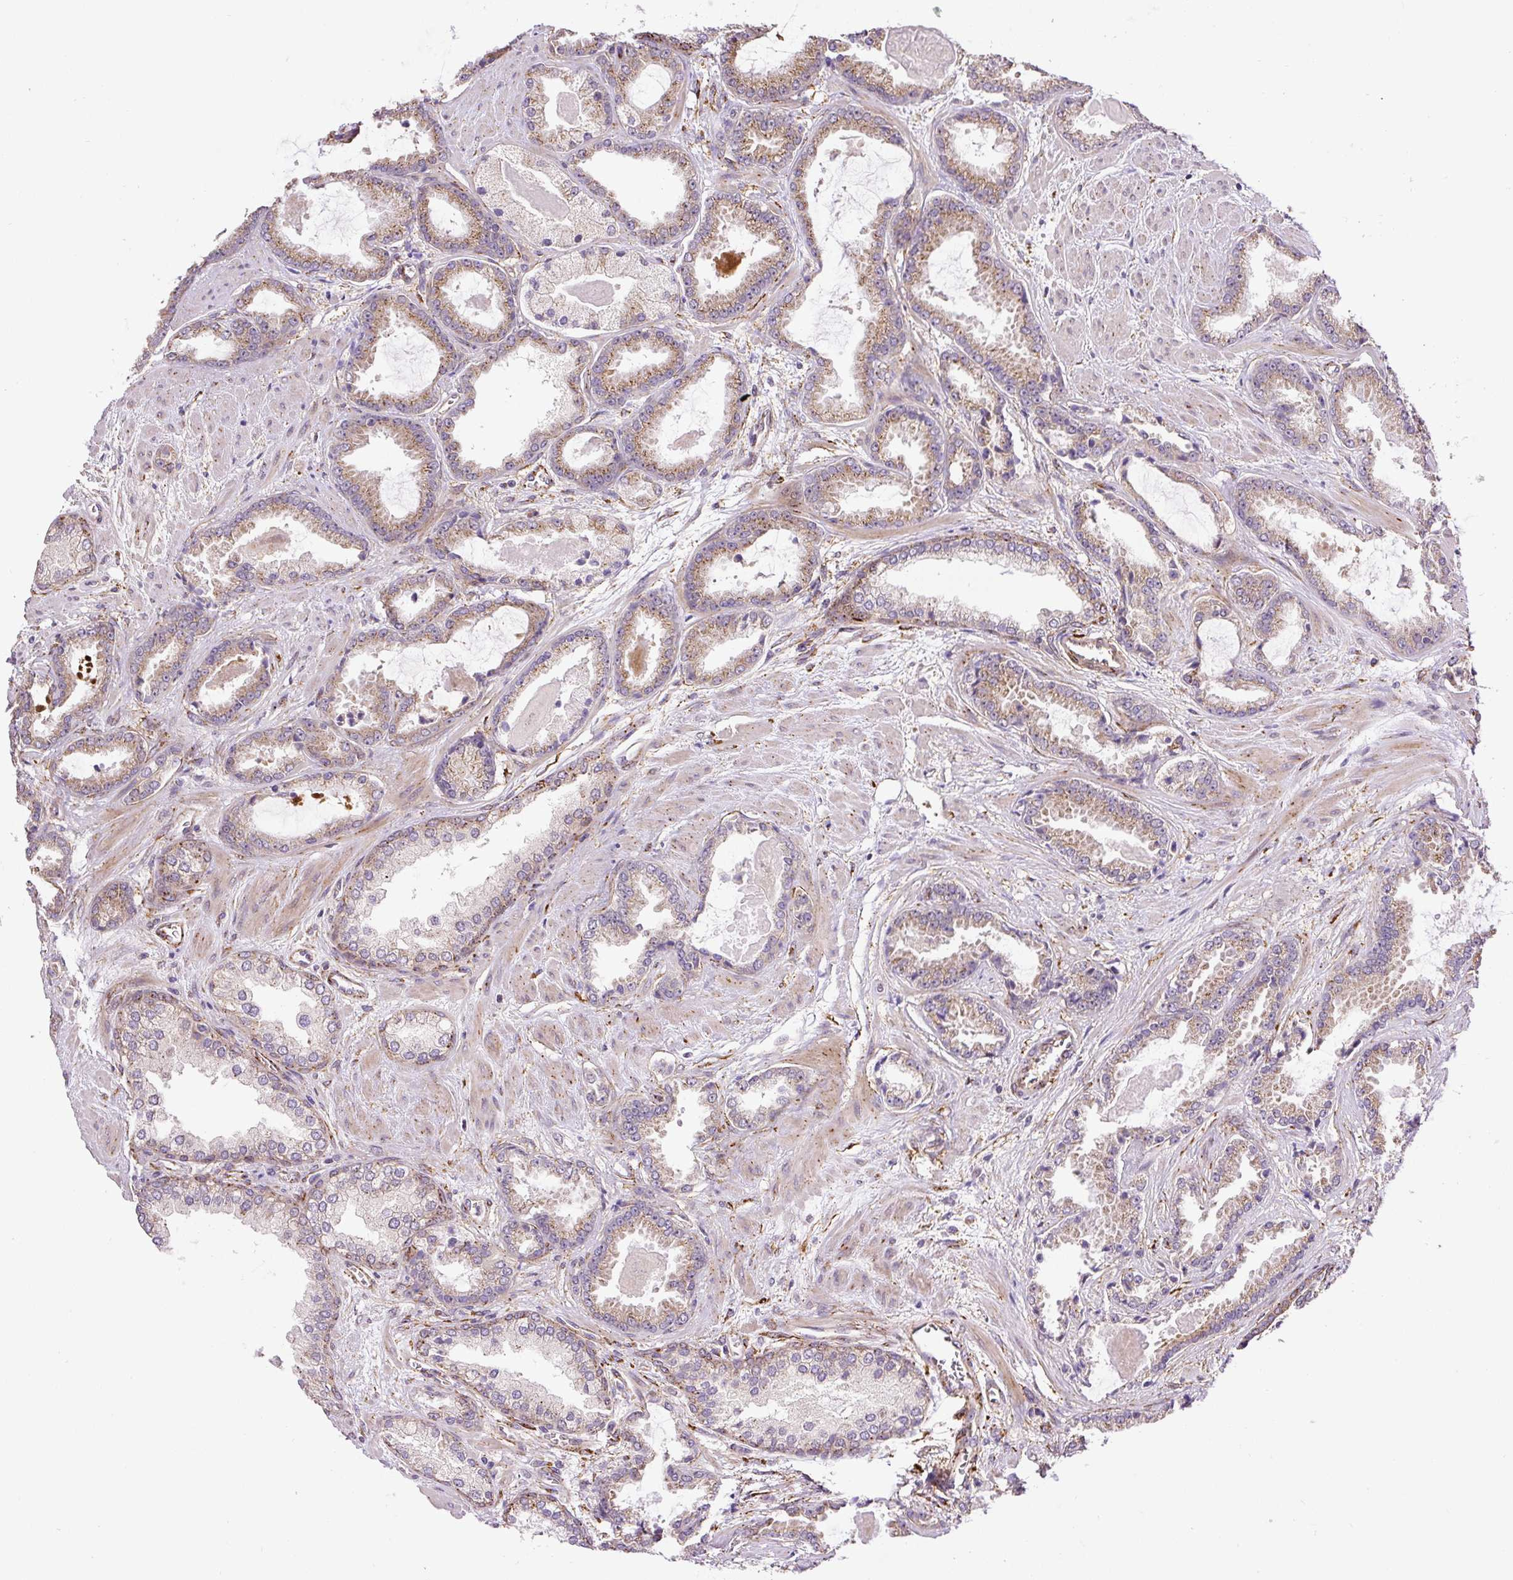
{"staining": {"intensity": "weak", "quantity": ">75%", "location": "cytoplasmic/membranous"}, "tissue": "prostate cancer", "cell_type": "Tumor cells", "image_type": "cancer", "snomed": [{"axis": "morphology", "description": "Adenocarcinoma, Low grade"}, {"axis": "topography", "description": "Prostate"}], "caption": "High-power microscopy captured an IHC photomicrograph of prostate cancer (adenocarcinoma (low-grade)), revealing weak cytoplasmic/membranous staining in about >75% of tumor cells.", "gene": "RNF170", "patient": {"sex": "male", "age": 62}}